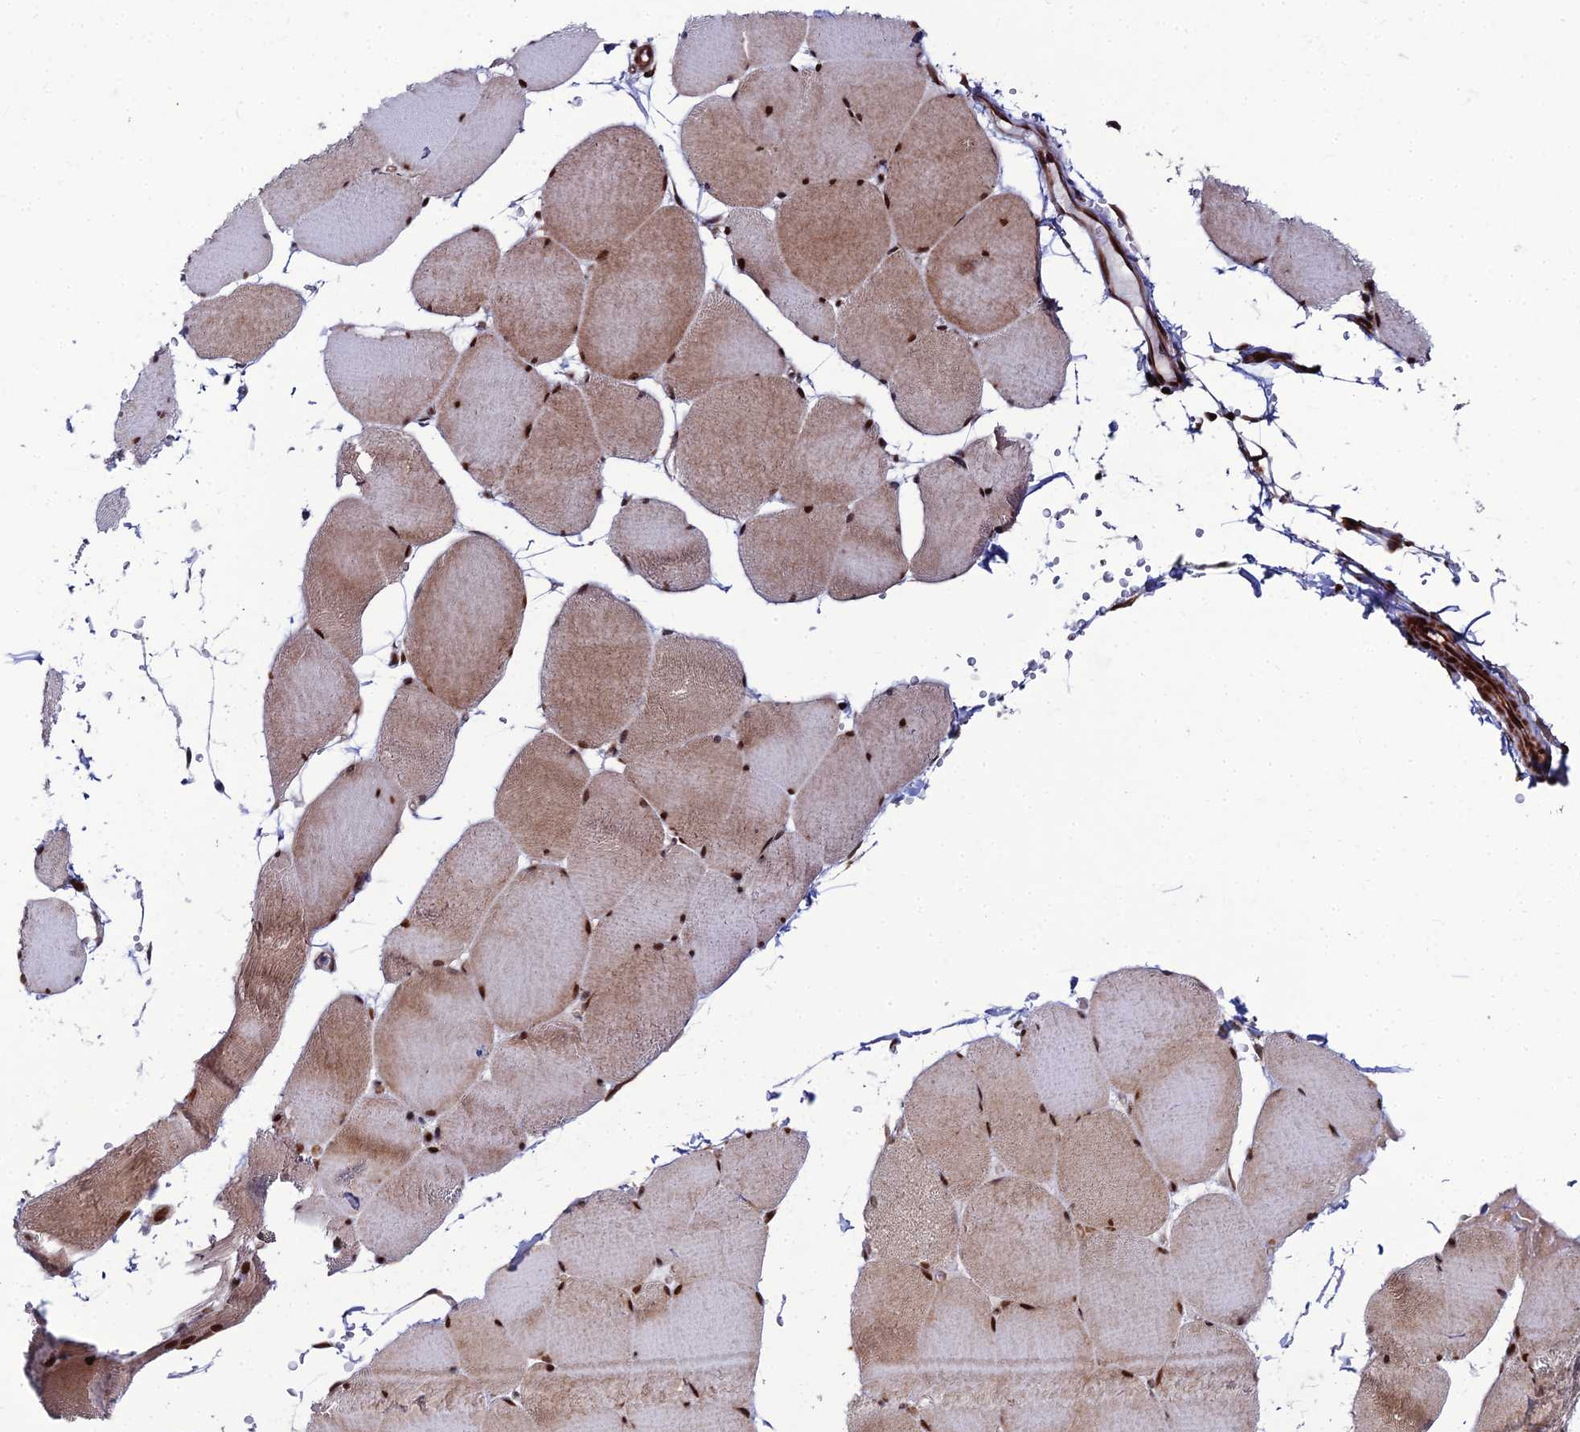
{"staining": {"intensity": "strong", "quantity": ">75%", "location": "cytoplasmic/membranous,nuclear"}, "tissue": "skeletal muscle", "cell_type": "Myocytes", "image_type": "normal", "snomed": [{"axis": "morphology", "description": "Normal tissue, NOS"}, {"axis": "topography", "description": "Skeletal muscle"}, {"axis": "topography", "description": "Head-Neck"}], "caption": "This photomicrograph displays IHC staining of unremarkable human skeletal muscle, with high strong cytoplasmic/membranous,nuclear expression in approximately >75% of myocytes.", "gene": "ZNF668", "patient": {"sex": "male", "age": 66}}